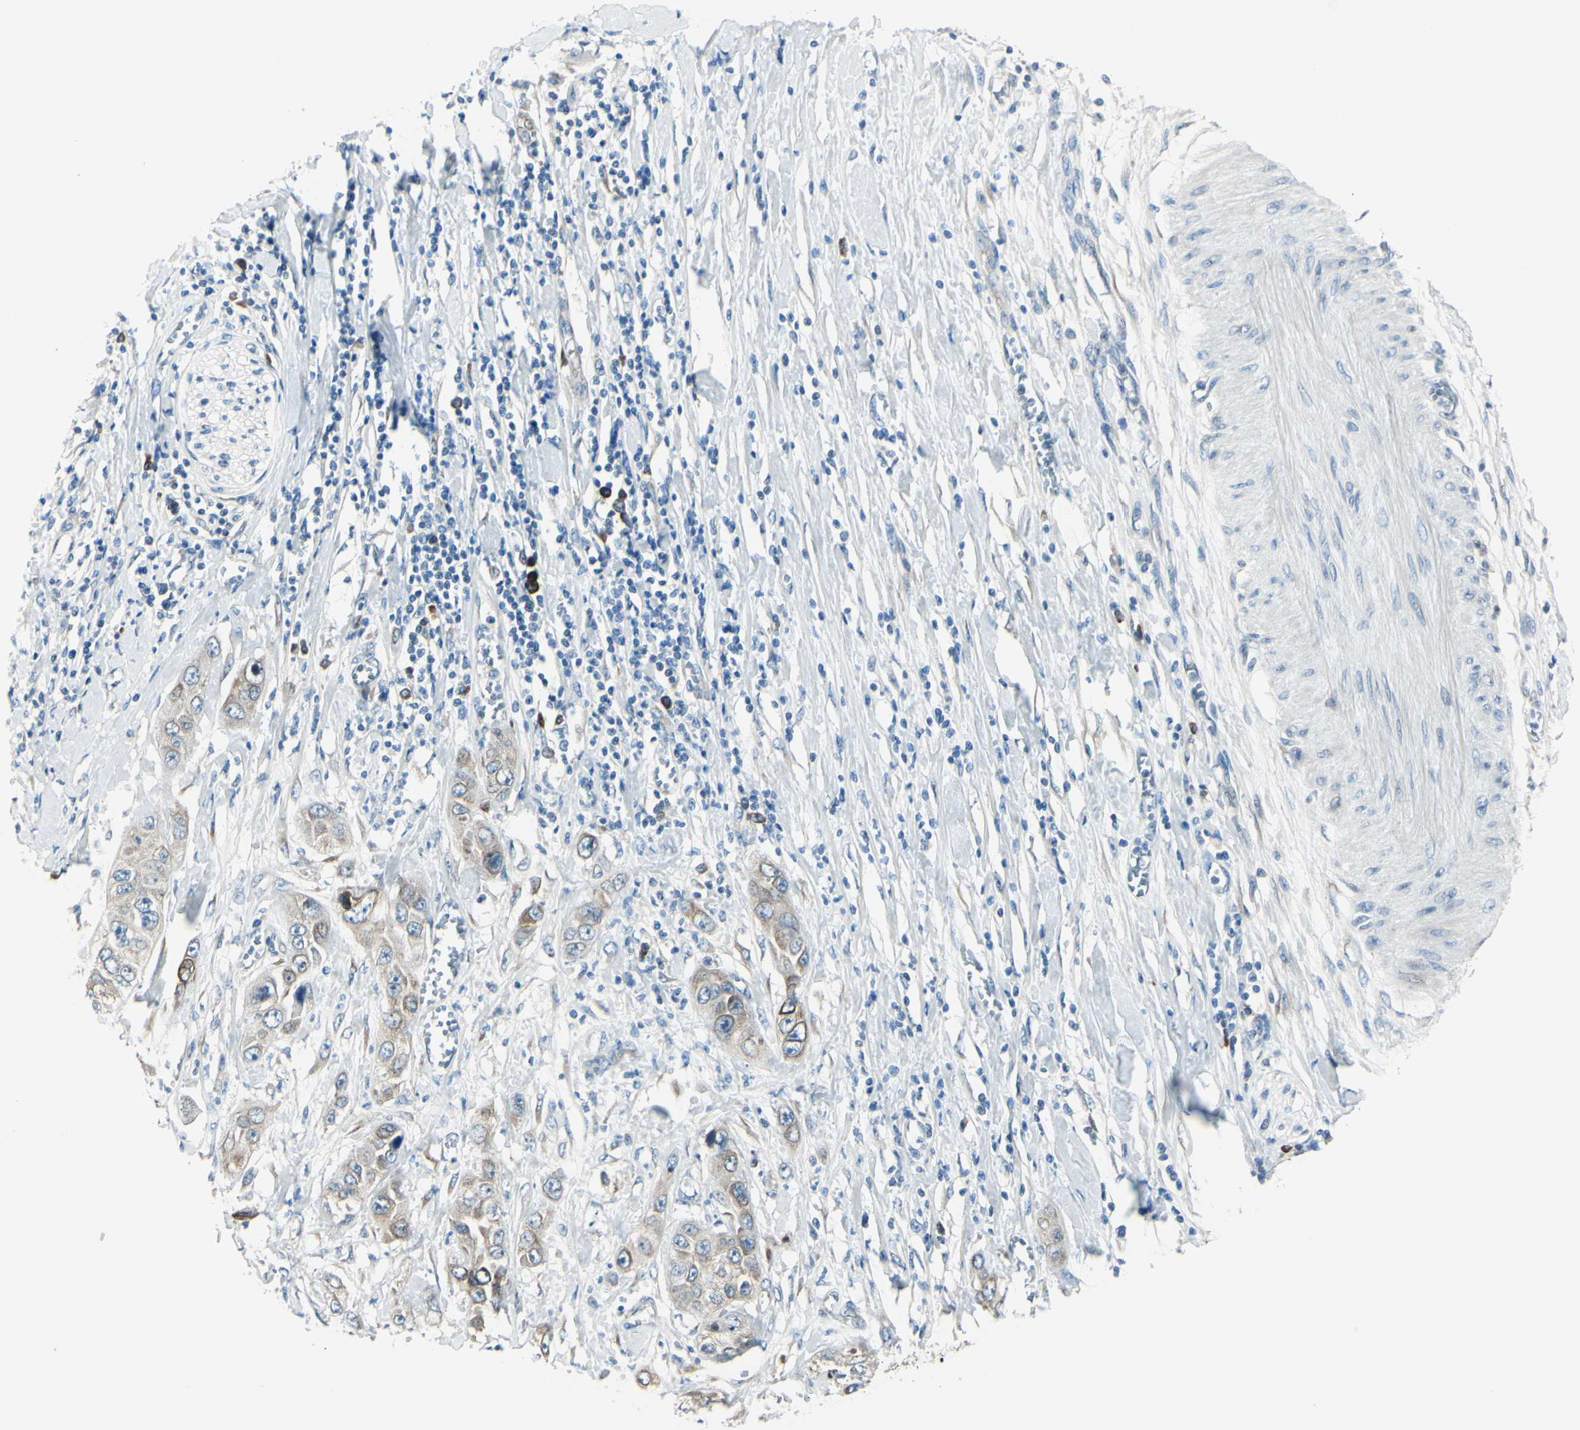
{"staining": {"intensity": "weak", "quantity": ">75%", "location": "cytoplasmic/membranous"}, "tissue": "pancreatic cancer", "cell_type": "Tumor cells", "image_type": "cancer", "snomed": [{"axis": "morphology", "description": "Adenocarcinoma, NOS"}, {"axis": "topography", "description": "Pancreas"}], "caption": "A brown stain highlights weak cytoplasmic/membranous positivity of a protein in human adenocarcinoma (pancreatic) tumor cells.", "gene": "SELENOS", "patient": {"sex": "female", "age": 70}}